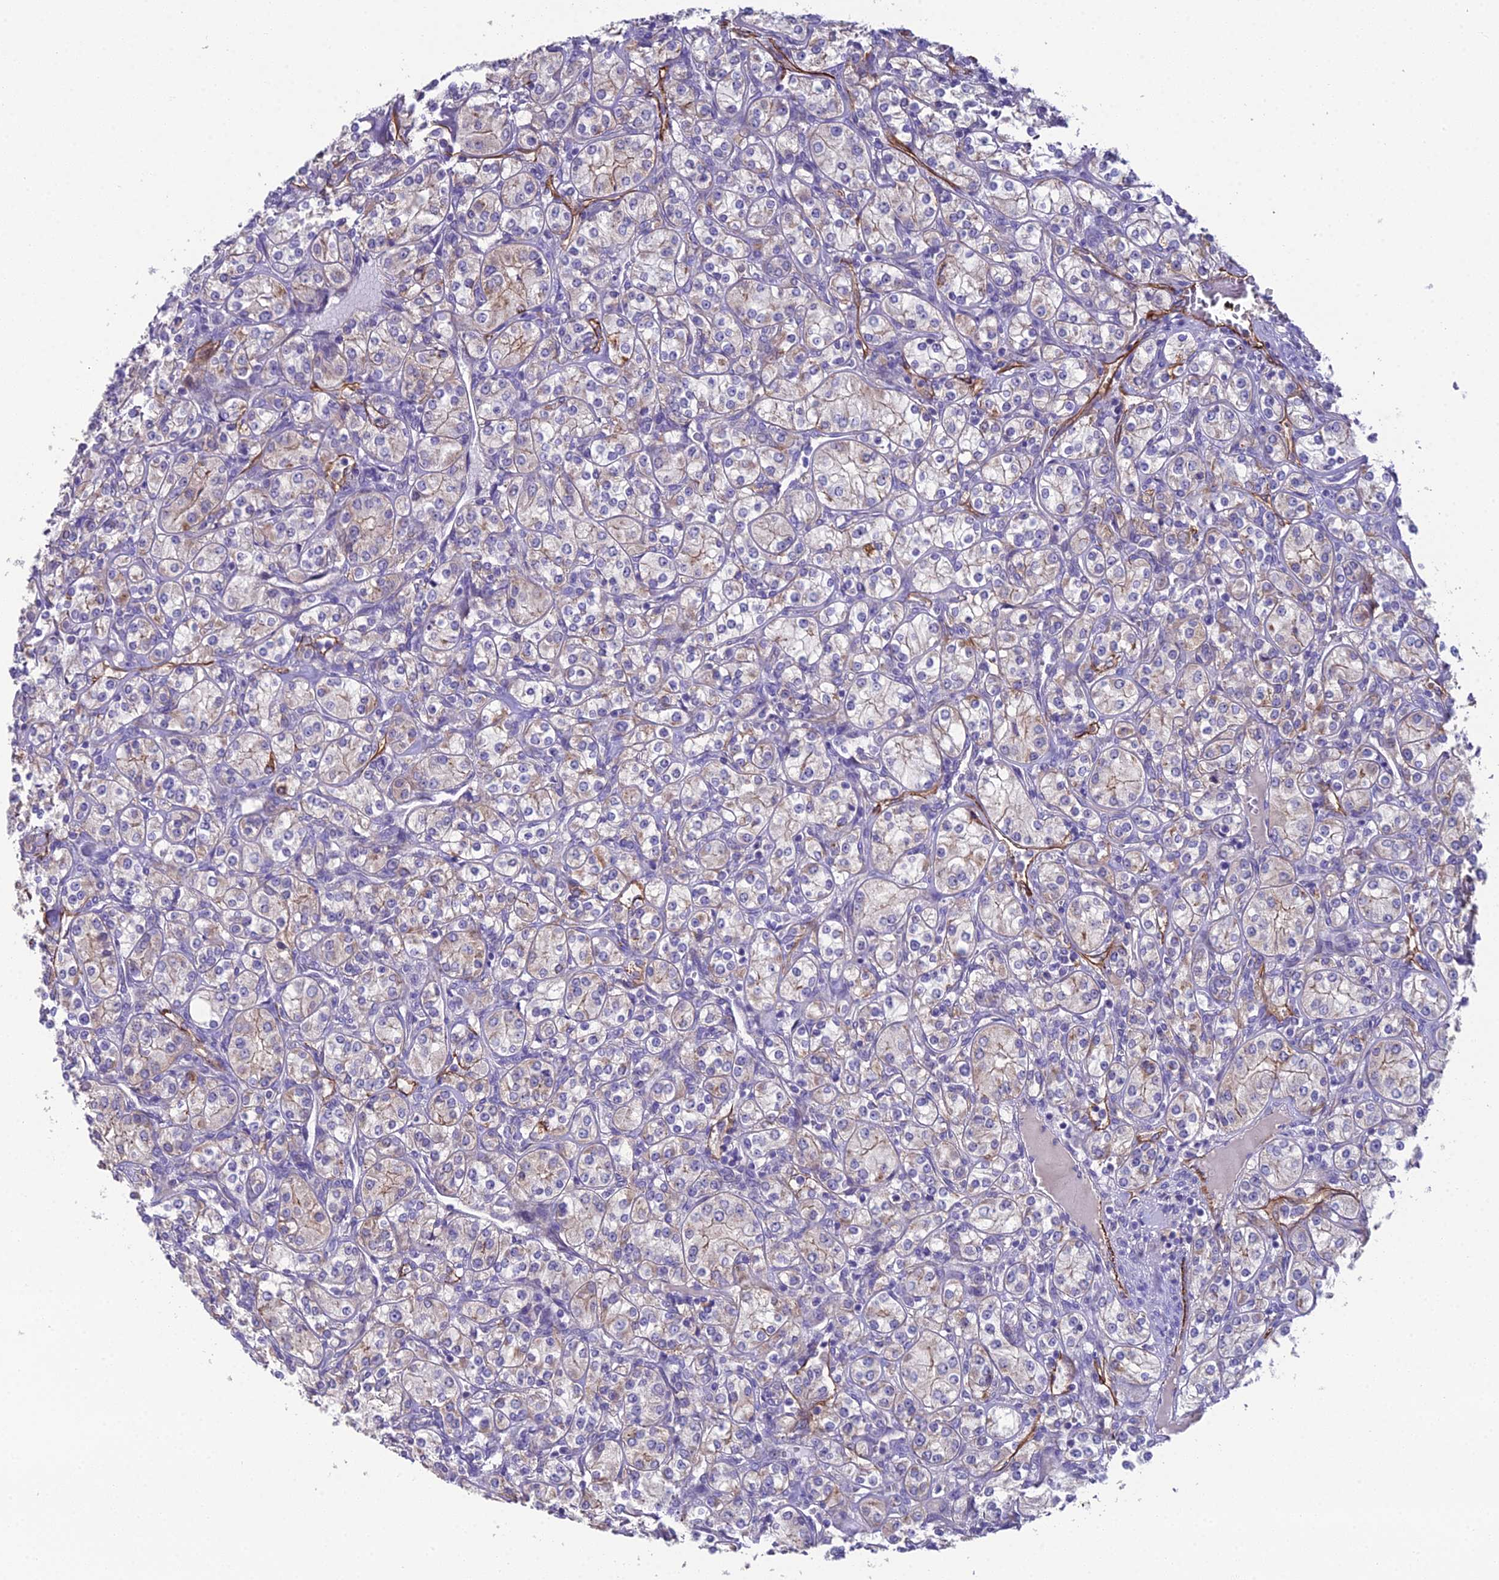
{"staining": {"intensity": "weak", "quantity": "<25%", "location": "cytoplasmic/membranous"}, "tissue": "renal cancer", "cell_type": "Tumor cells", "image_type": "cancer", "snomed": [{"axis": "morphology", "description": "Adenocarcinoma, NOS"}, {"axis": "topography", "description": "Kidney"}], "caption": "Renal cancer (adenocarcinoma) was stained to show a protein in brown. There is no significant staining in tumor cells. (DAB (3,3'-diaminobenzidine) immunohistochemistry (IHC) visualized using brightfield microscopy, high magnification).", "gene": "CFAP47", "patient": {"sex": "male", "age": 77}}